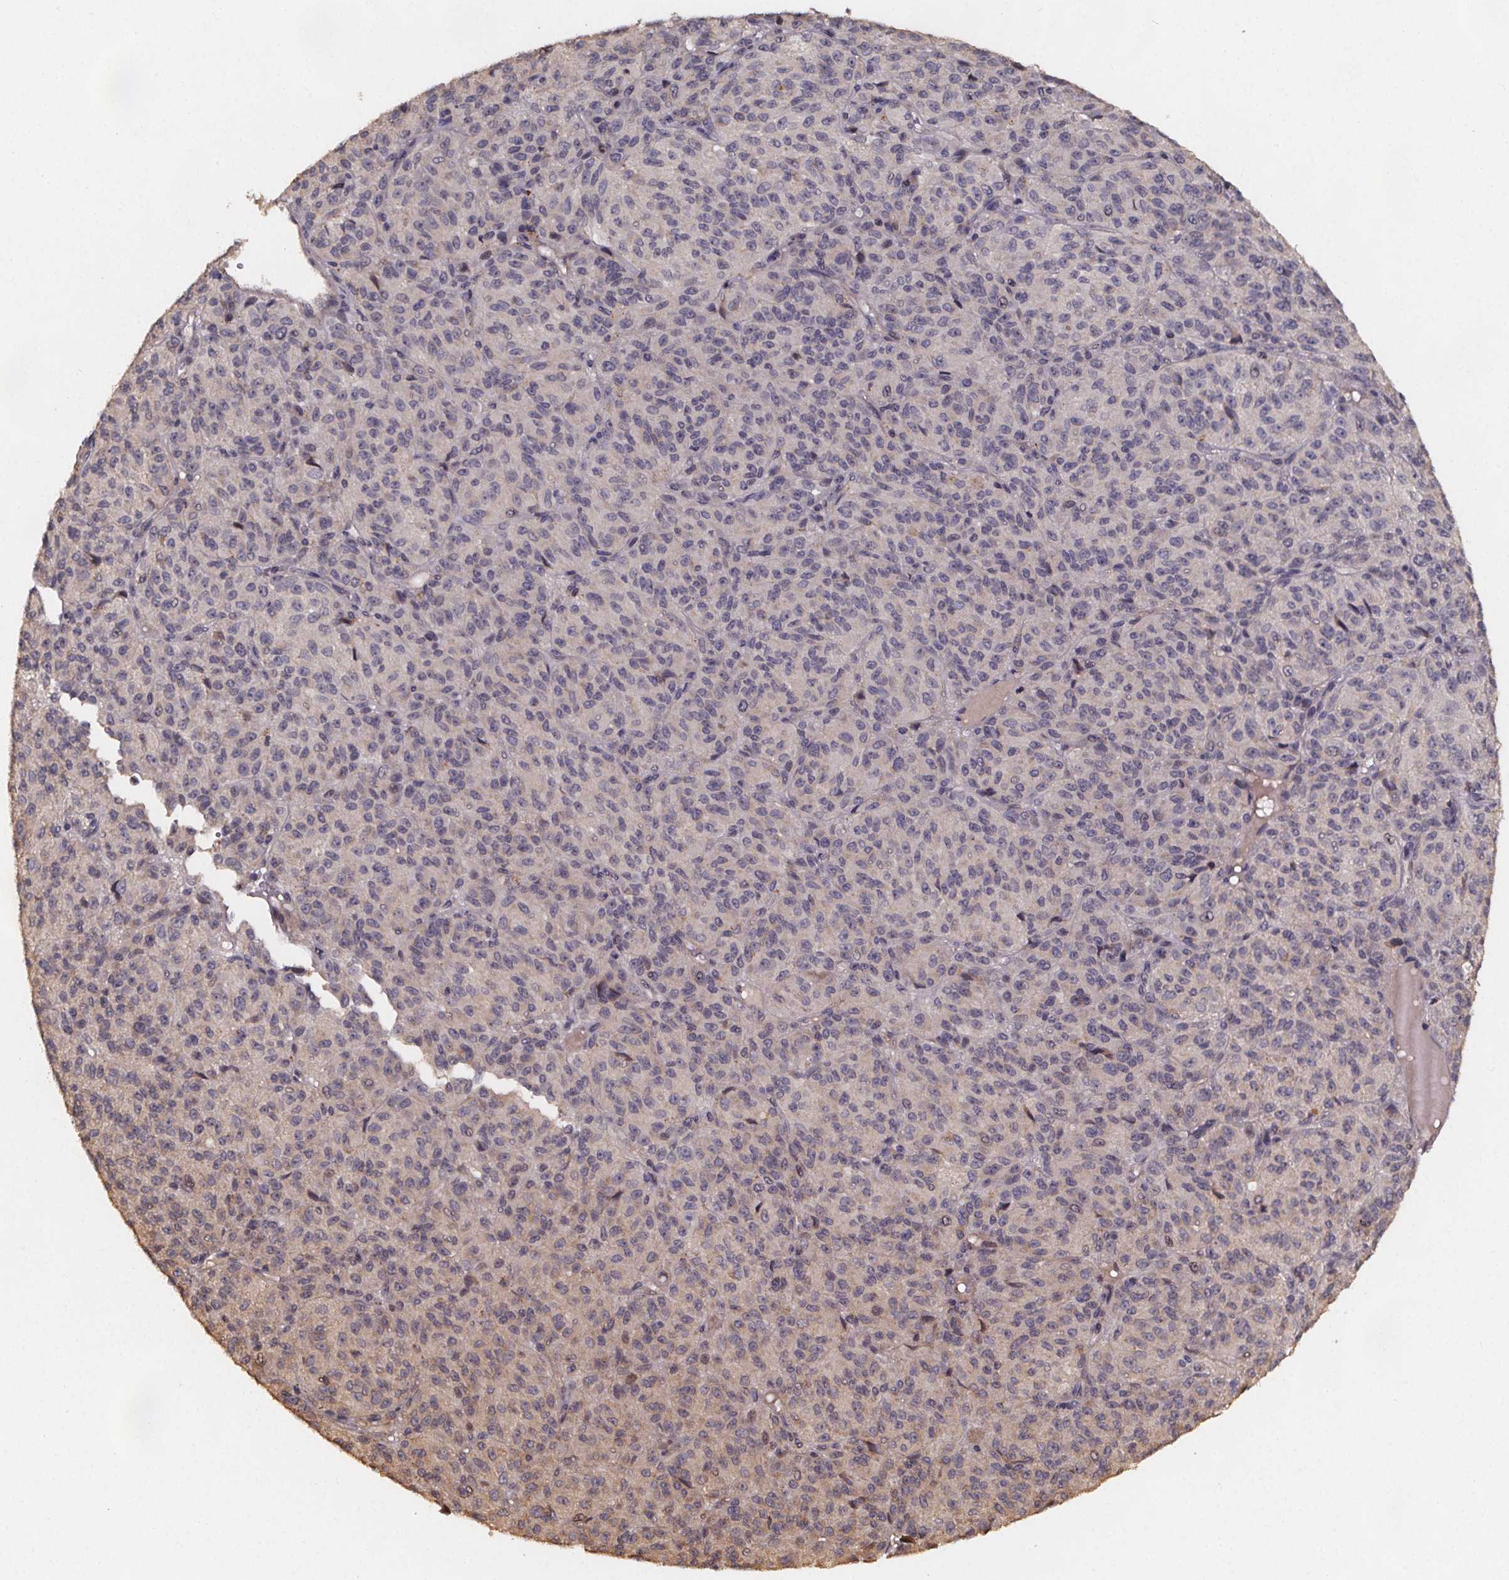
{"staining": {"intensity": "weak", "quantity": "<25%", "location": "cytoplasmic/membranous"}, "tissue": "melanoma", "cell_type": "Tumor cells", "image_type": "cancer", "snomed": [{"axis": "morphology", "description": "Malignant melanoma, Metastatic site"}, {"axis": "topography", "description": "Brain"}], "caption": "This is a image of immunohistochemistry staining of melanoma, which shows no staining in tumor cells.", "gene": "ZNF879", "patient": {"sex": "female", "age": 56}}